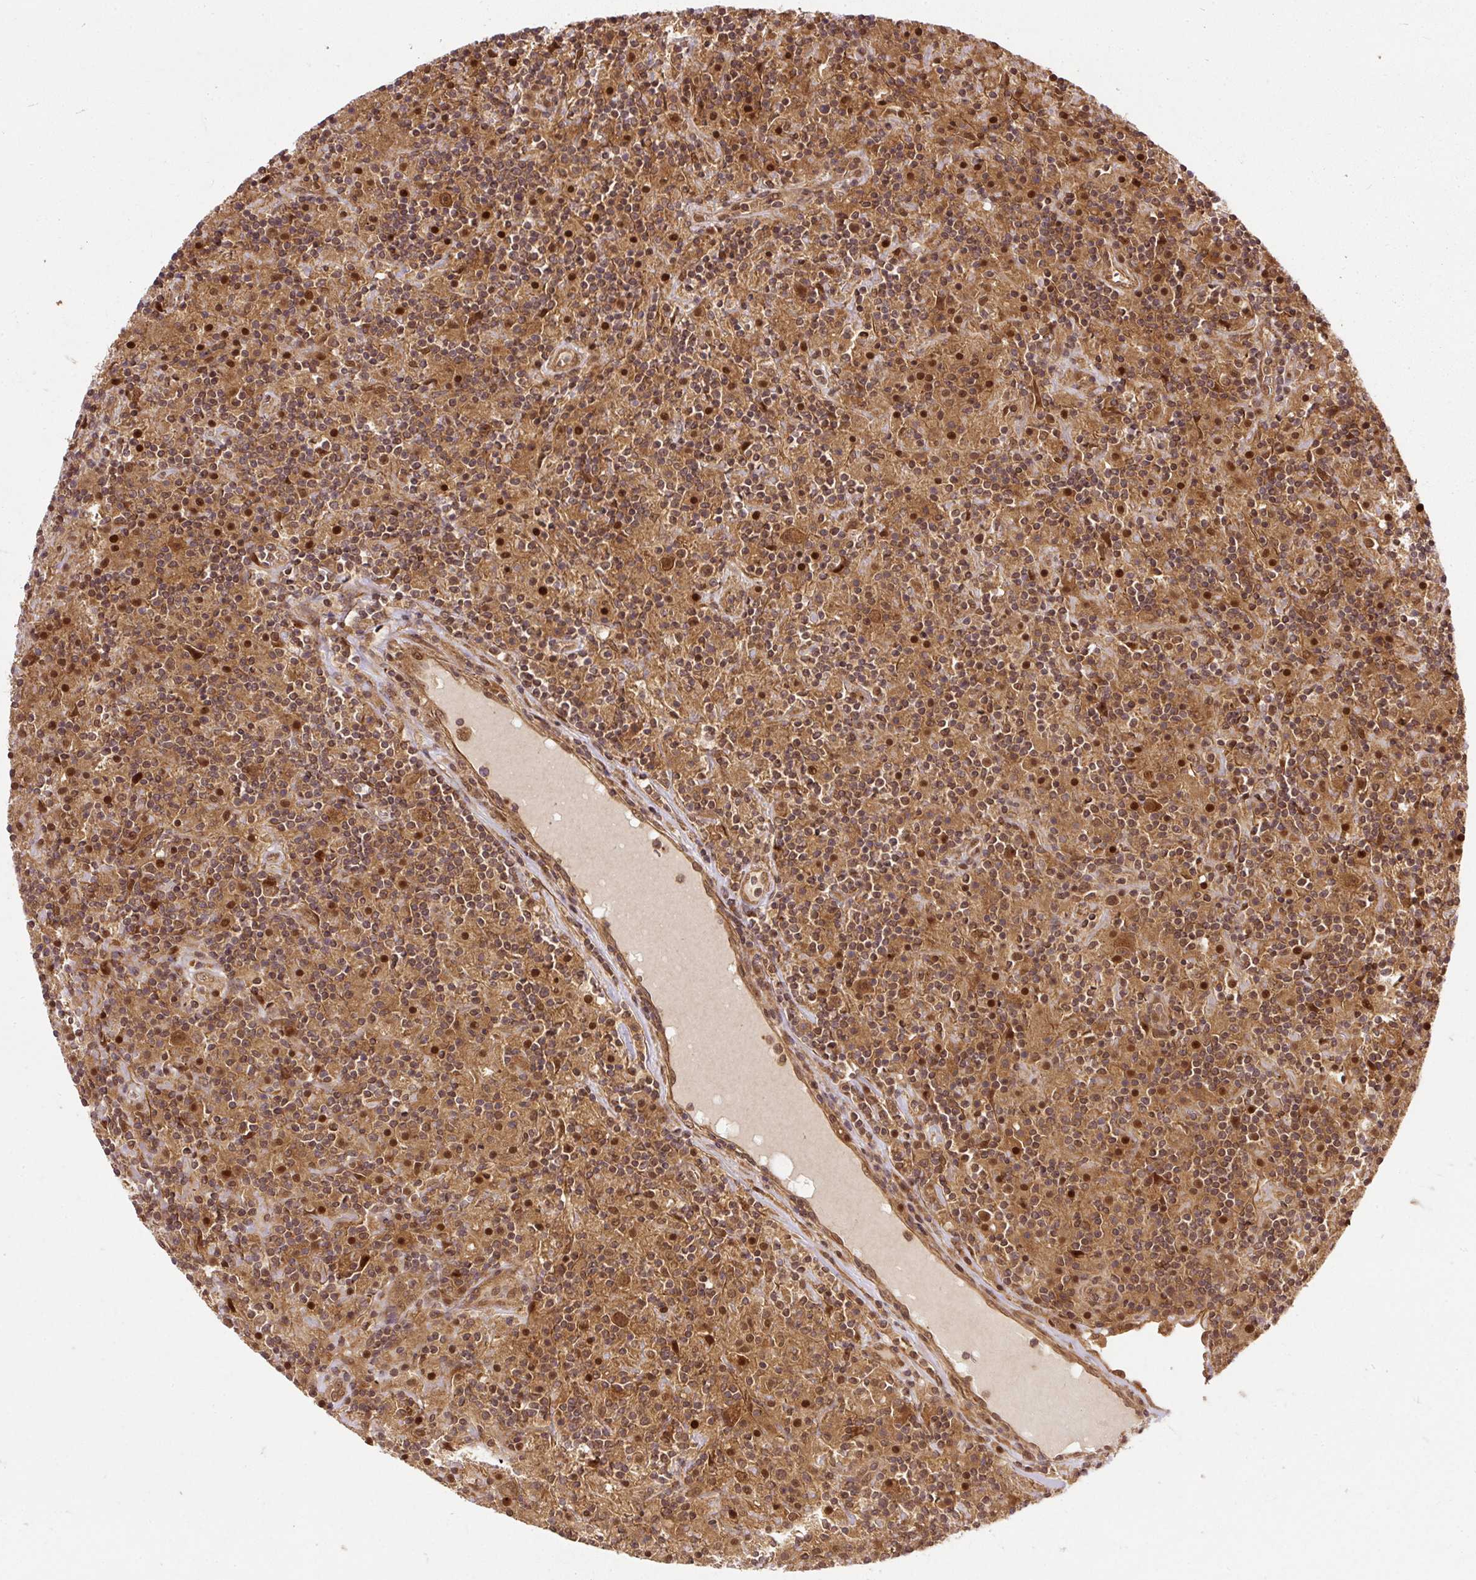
{"staining": {"intensity": "moderate", "quantity": ">75%", "location": "cytoplasmic/membranous,nuclear"}, "tissue": "lymphoma", "cell_type": "Tumor cells", "image_type": "cancer", "snomed": [{"axis": "morphology", "description": "Hodgkin's disease, NOS"}, {"axis": "topography", "description": "Lymph node"}], "caption": "Protein analysis of lymphoma tissue shows moderate cytoplasmic/membranous and nuclear expression in approximately >75% of tumor cells.", "gene": "PSMD1", "patient": {"sex": "male", "age": 70}}